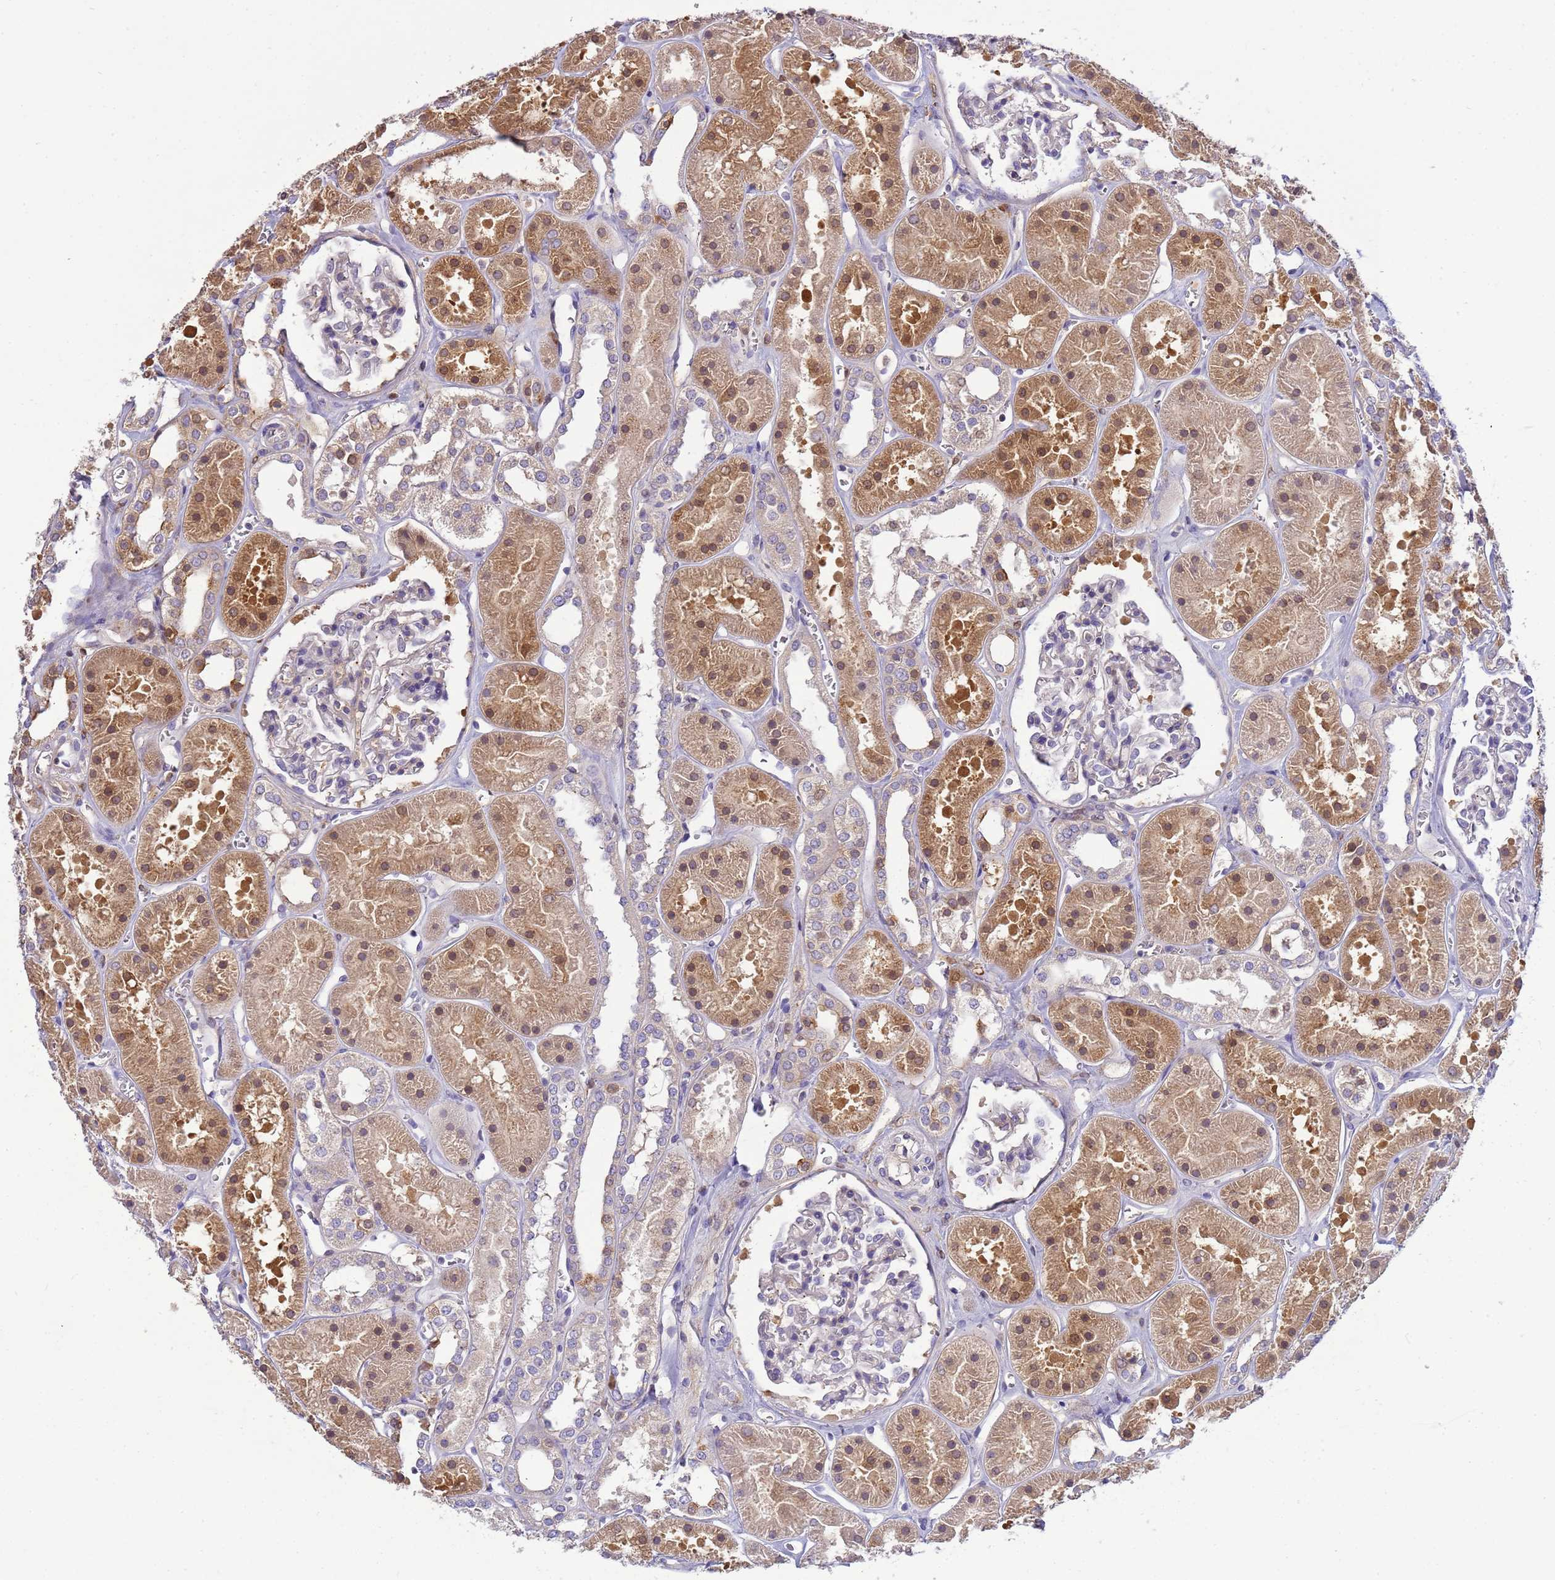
{"staining": {"intensity": "negative", "quantity": "none", "location": "none"}, "tissue": "kidney", "cell_type": "Cells in glomeruli", "image_type": "normal", "snomed": [{"axis": "morphology", "description": "Normal tissue, NOS"}, {"axis": "topography", "description": "Kidney"}], "caption": "Protein analysis of benign kidney exhibits no significant positivity in cells in glomeruli.", "gene": "PLCXD3", "patient": {"sex": "female", "age": 41}}